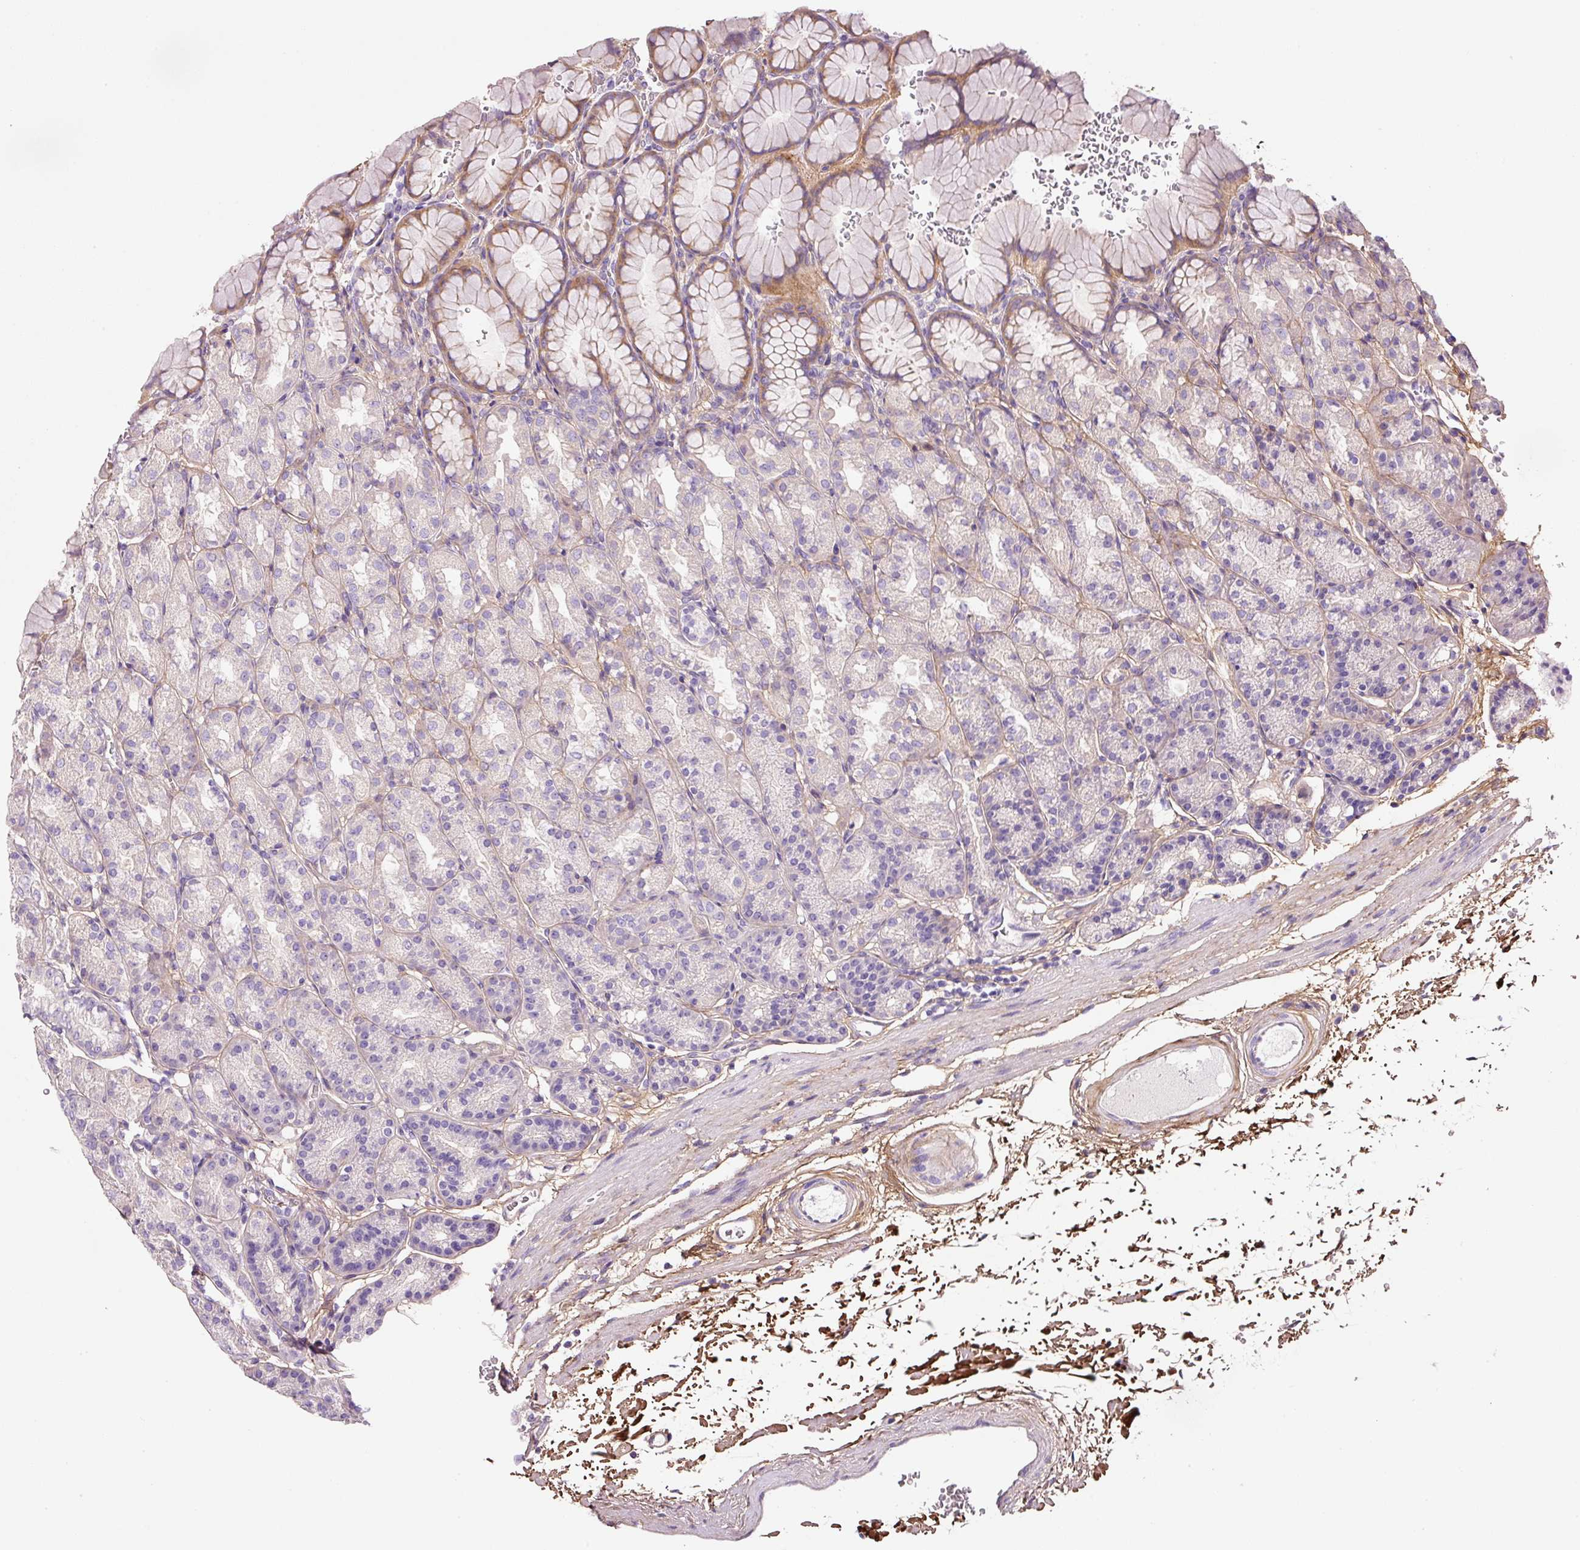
{"staining": {"intensity": "weak", "quantity": "<25%", "location": "cytoplasmic/membranous"}, "tissue": "stomach", "cell_type": "Glandular cells", "image_type": "normal", "snomed": [{"axis": "morphology", "description": "Normal tissue, NOS"}, {"axis": "topography", "description": "Stomach, upper"}], "caption": "A micrograph of stomach stained for a protein exhibits no brown staining in glandular cells.", "gene": "SOS2", "patient": {"sex": "female", "age": 81}}